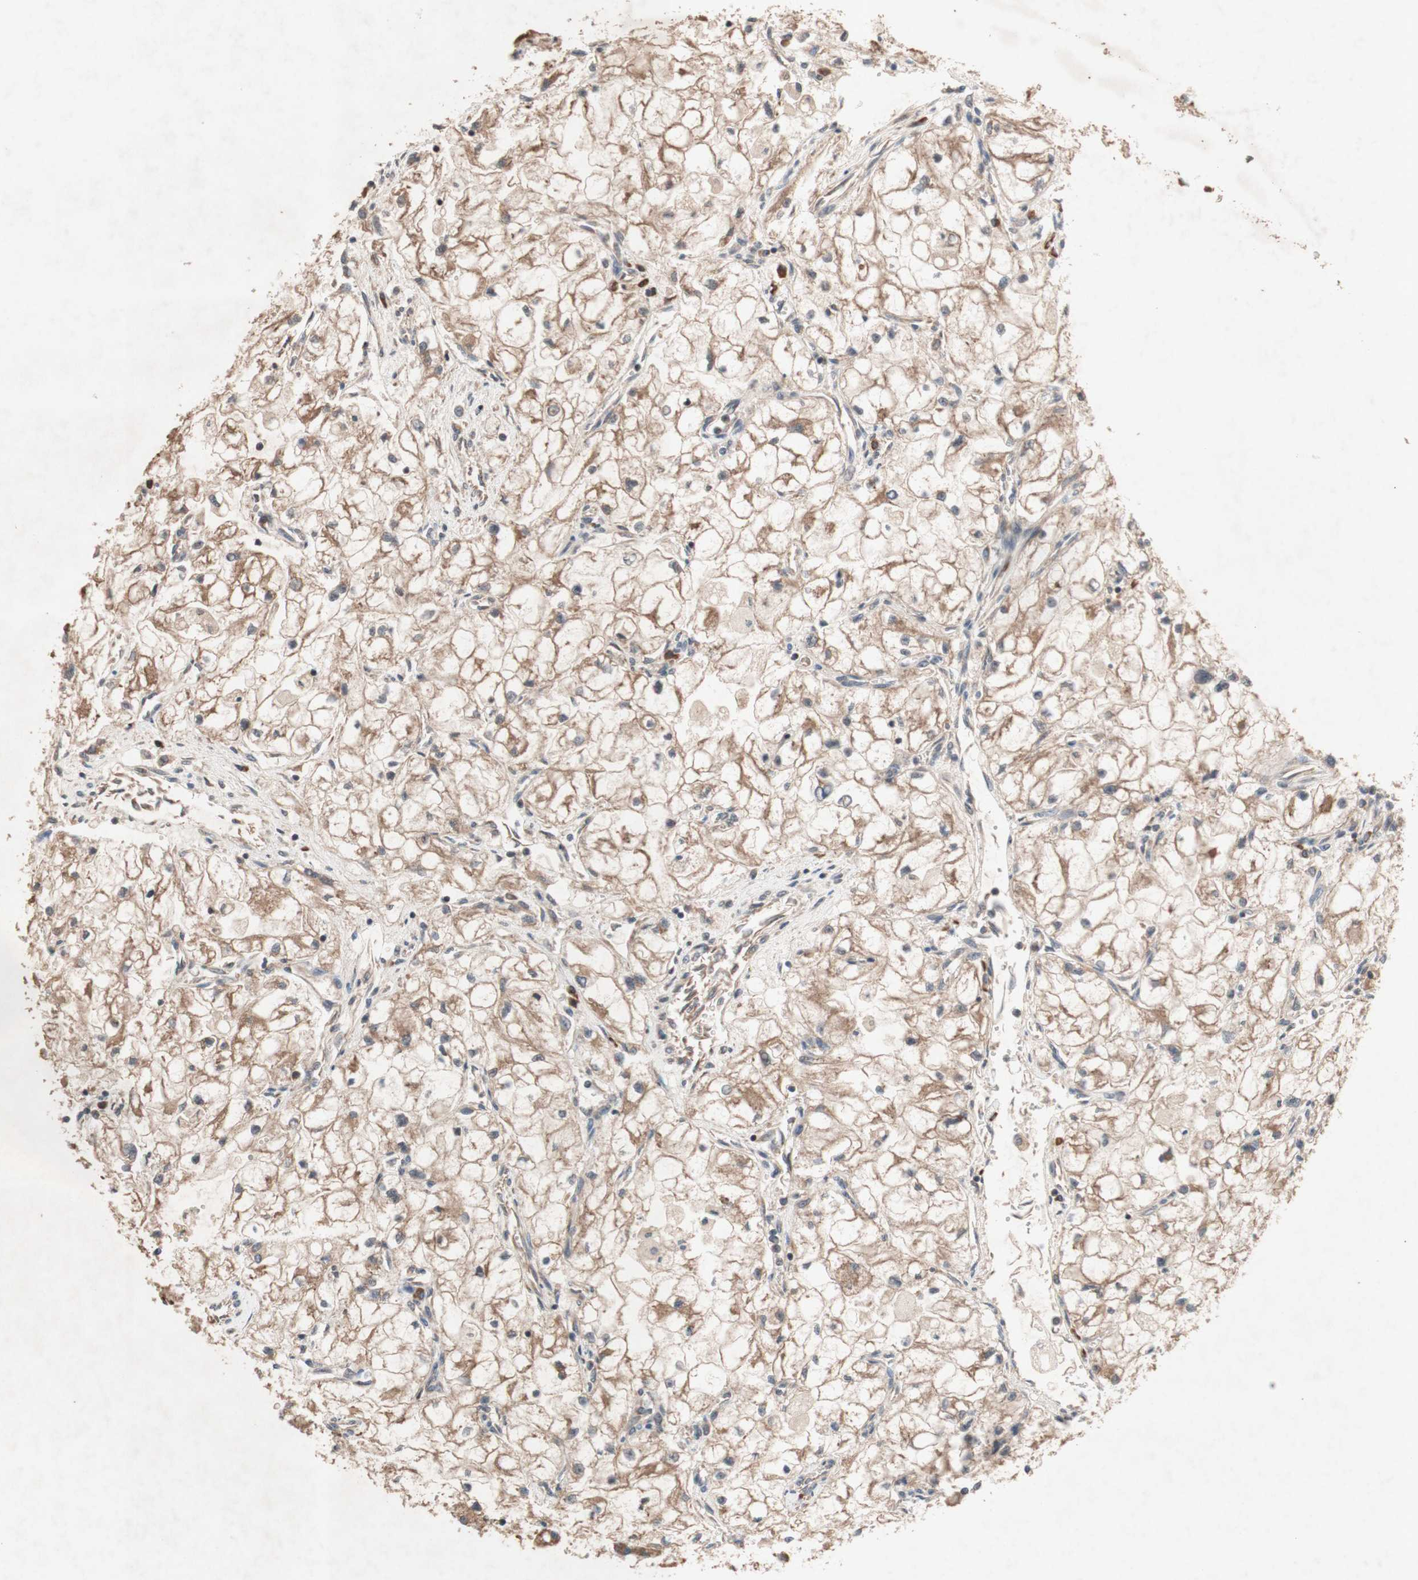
{"staining": {"intensity": "moderate", "quantity": ">75%", "location": "cytoplasmic/membranous"}, "tissue": "renal cancer", "cell_type": "Tumor cells", "image_type": "cancer", "snomed": [{"axis": "morphology", "description": "Adenocarcinoma, NOS"}, {"axis": "topography", "description": "Kidney"}], "caption": "Renal cancer stained with a brown dye exhibits moderate cytoplasmic/membranous positive expression in approximately >75% of tumor cells.", "gene": "DDOST", "patient": {"sex": "female", "age": 70}}